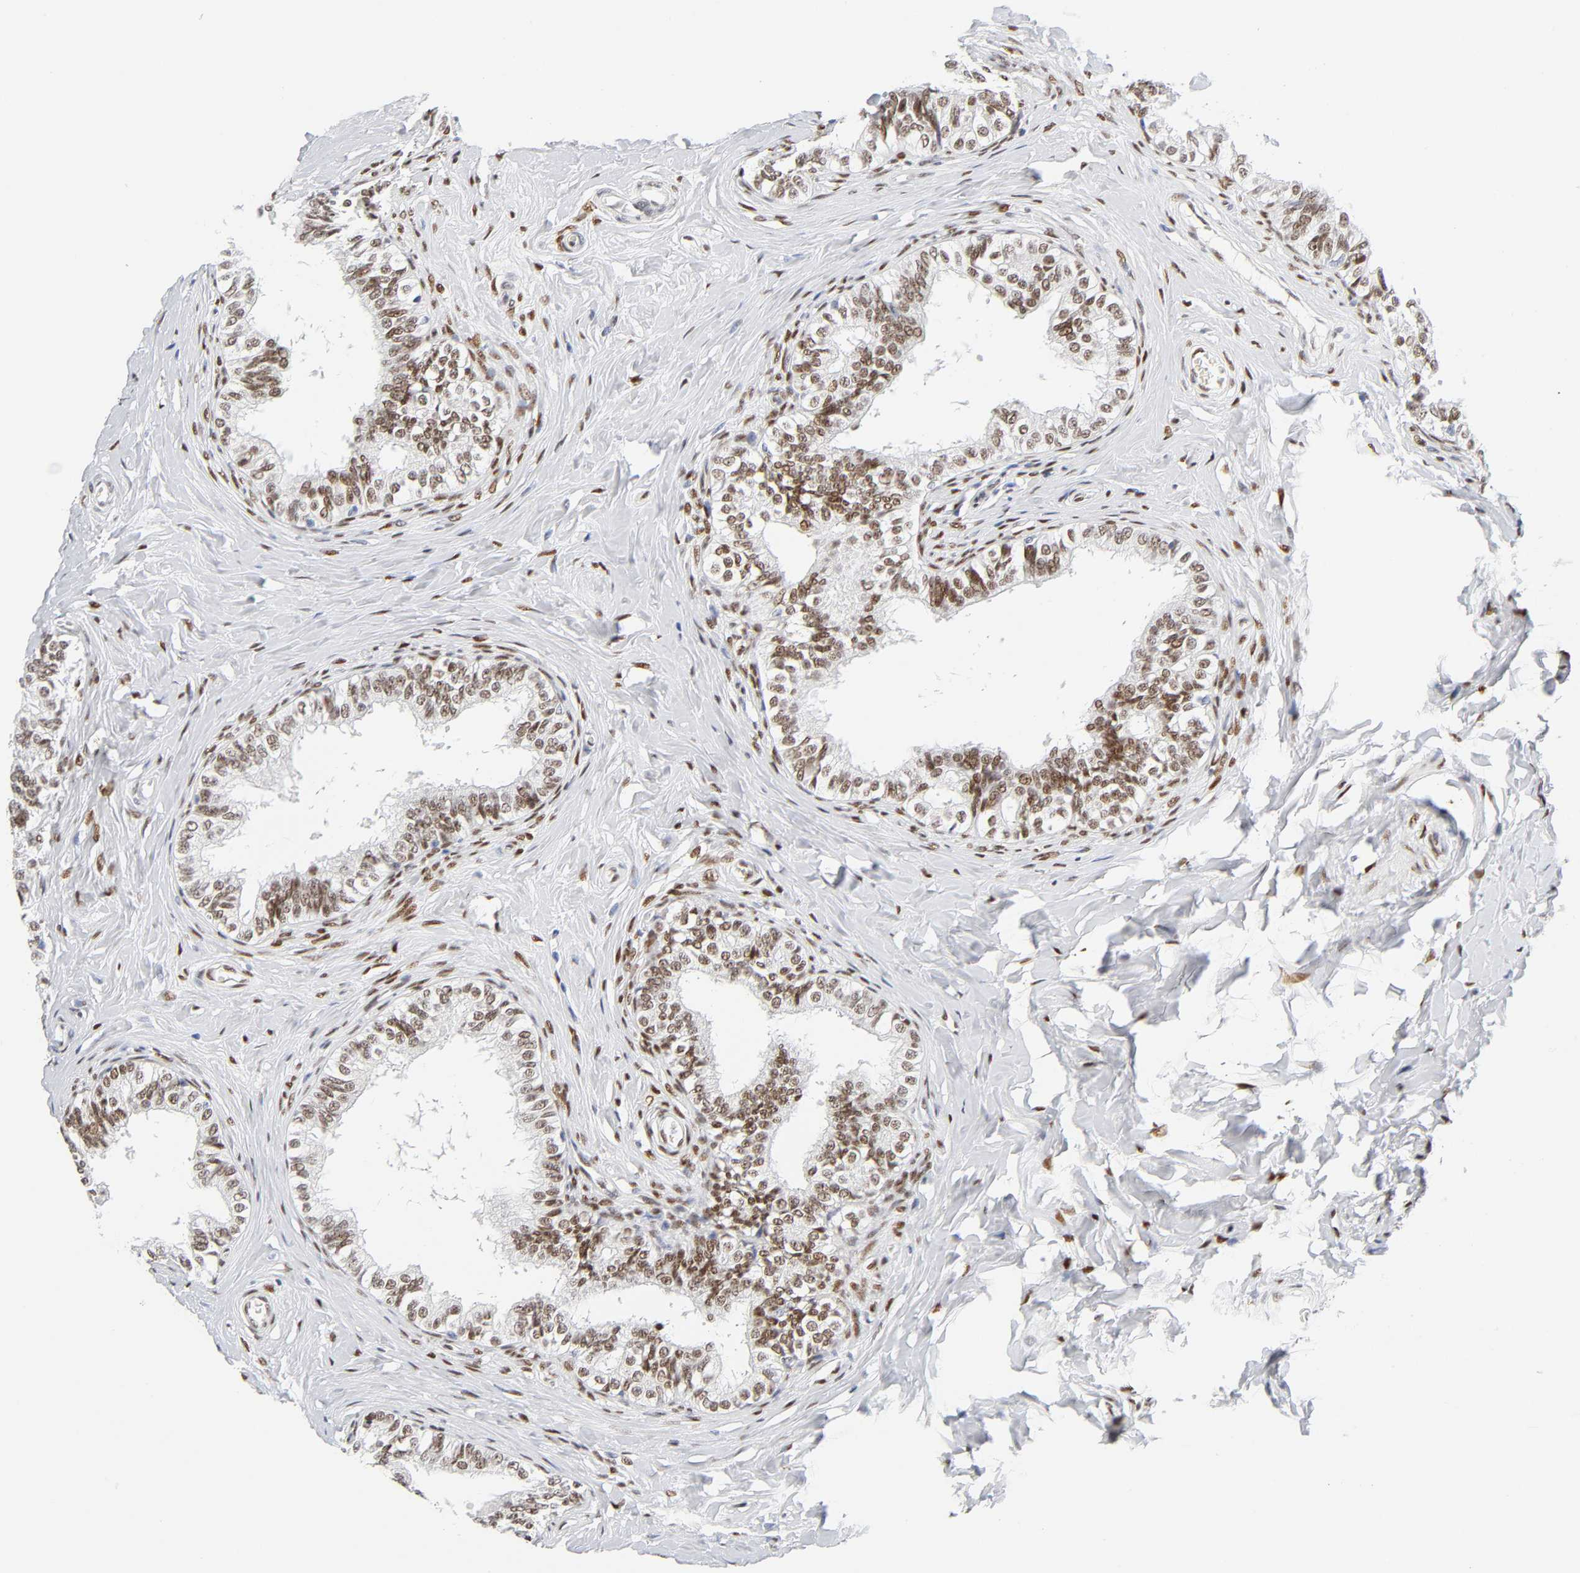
{"staining": {"intensity": "moderate", "quantity": "25%-75%", "location": "nuclear"}, "tissue": "epididymis", "cell_type": "Glandular cells", "image_type": "normal", "snomed": [{"axis": "morphology", "description": "Normal tissue, NOS"}, {"axis": "topography", "description": "Soft tissue"}, {"axis": "topography", "description": "Epididymis"}], "caption": "A brown stain highlights moderate nuclear expression of a protein in glandular cells of benign human epididymis.", "gene": "NFIC", "patient": {"sex": "male", "age": 26}}